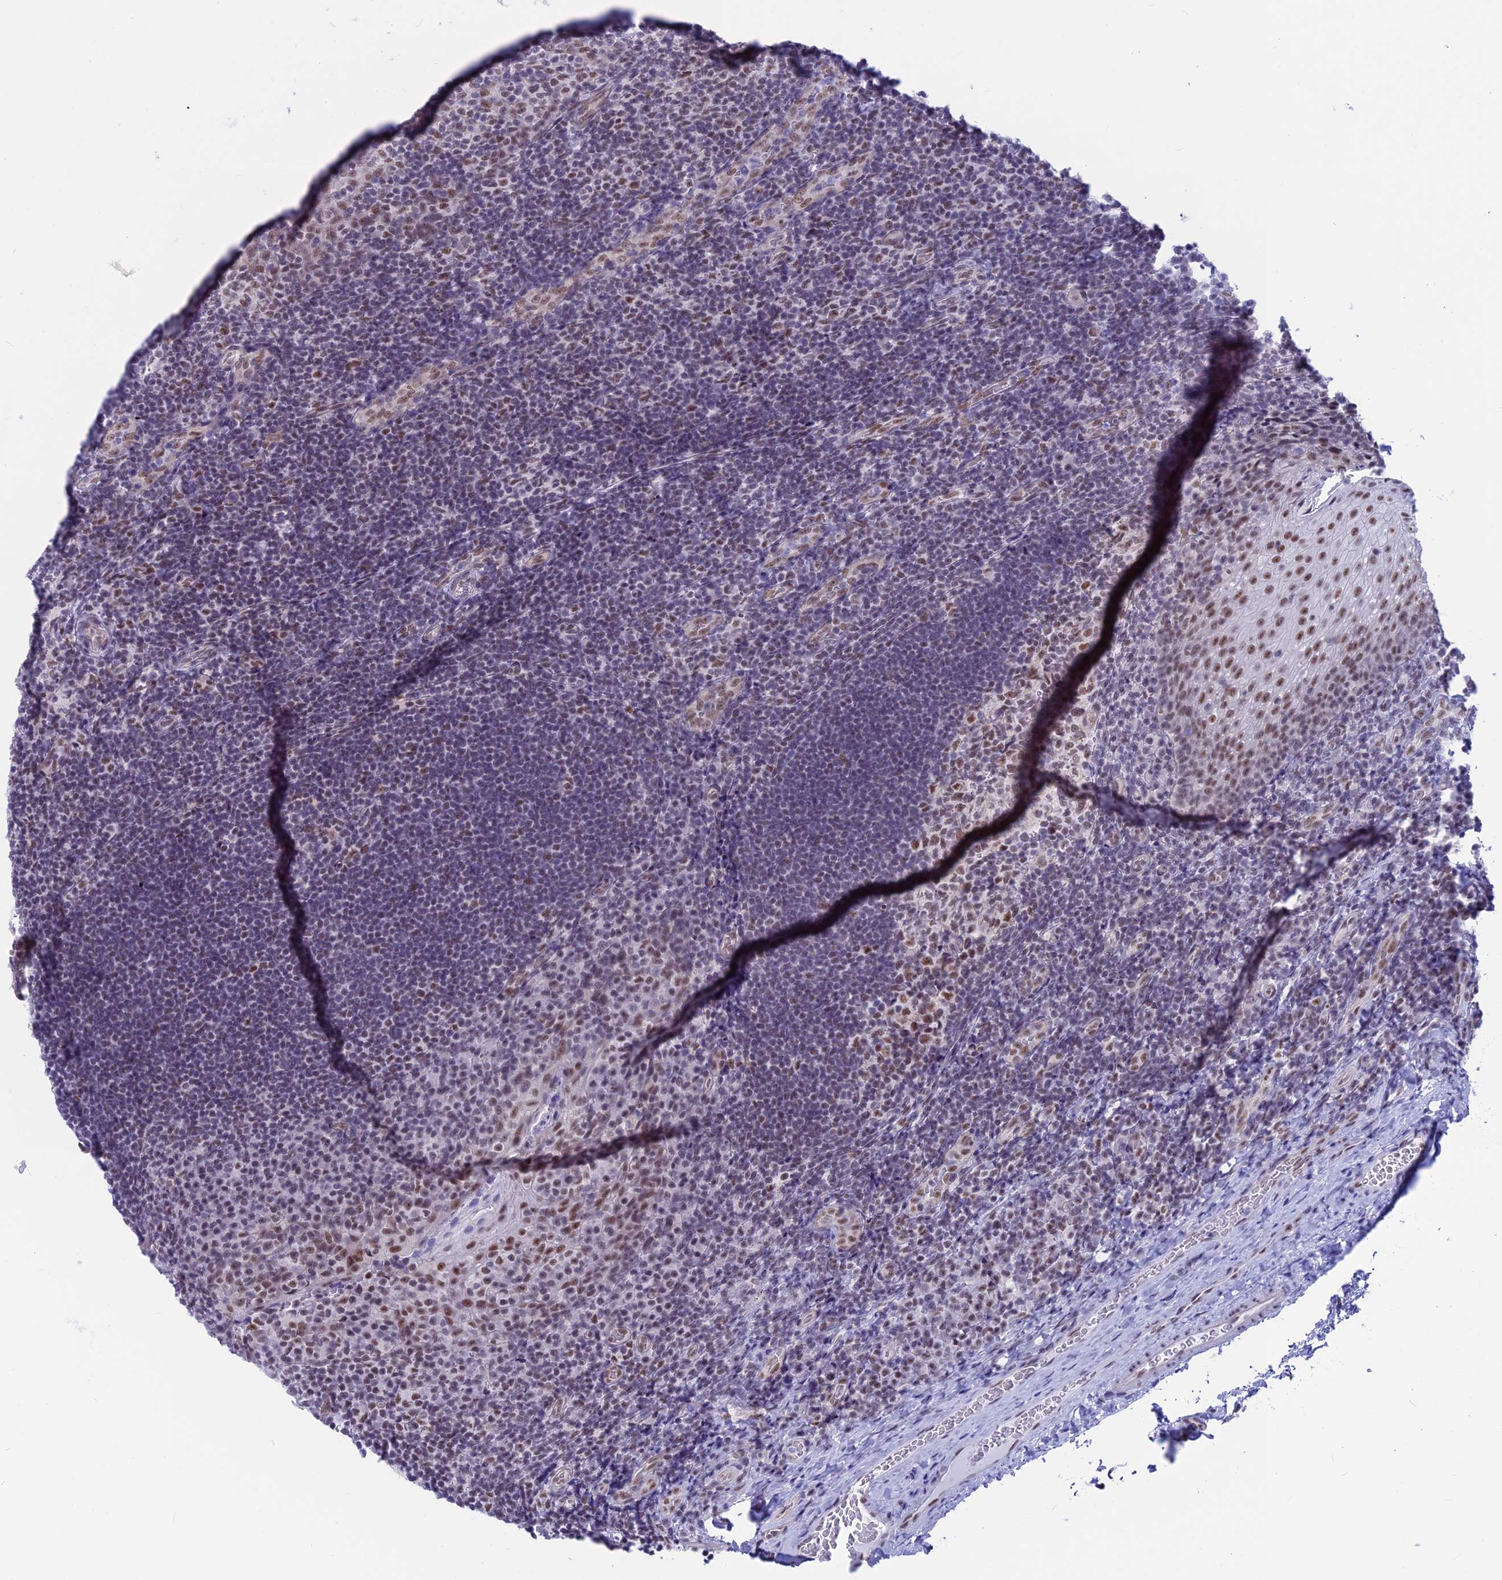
{"staining": {"intensity": "moderate", "quantity": ">75%", "location": "nuclear"}, "tissue": "tonsil", "cell_type": "Germinal center cells", "image_type": "normal", "snomed": [{"axis": "morphology", "description": "Normal tissue, NOS"}, {"axis": "topography", "description": "Tonsil"}], "caption": "Approximately >75% of germinal center cells in unremarkable tonsil demonstrate moderate nuclear protein positivity as visualized by brown immunohistochemical staining.", "gene": "SRSF5", "patient": {"sex": "male", "age": 17}}